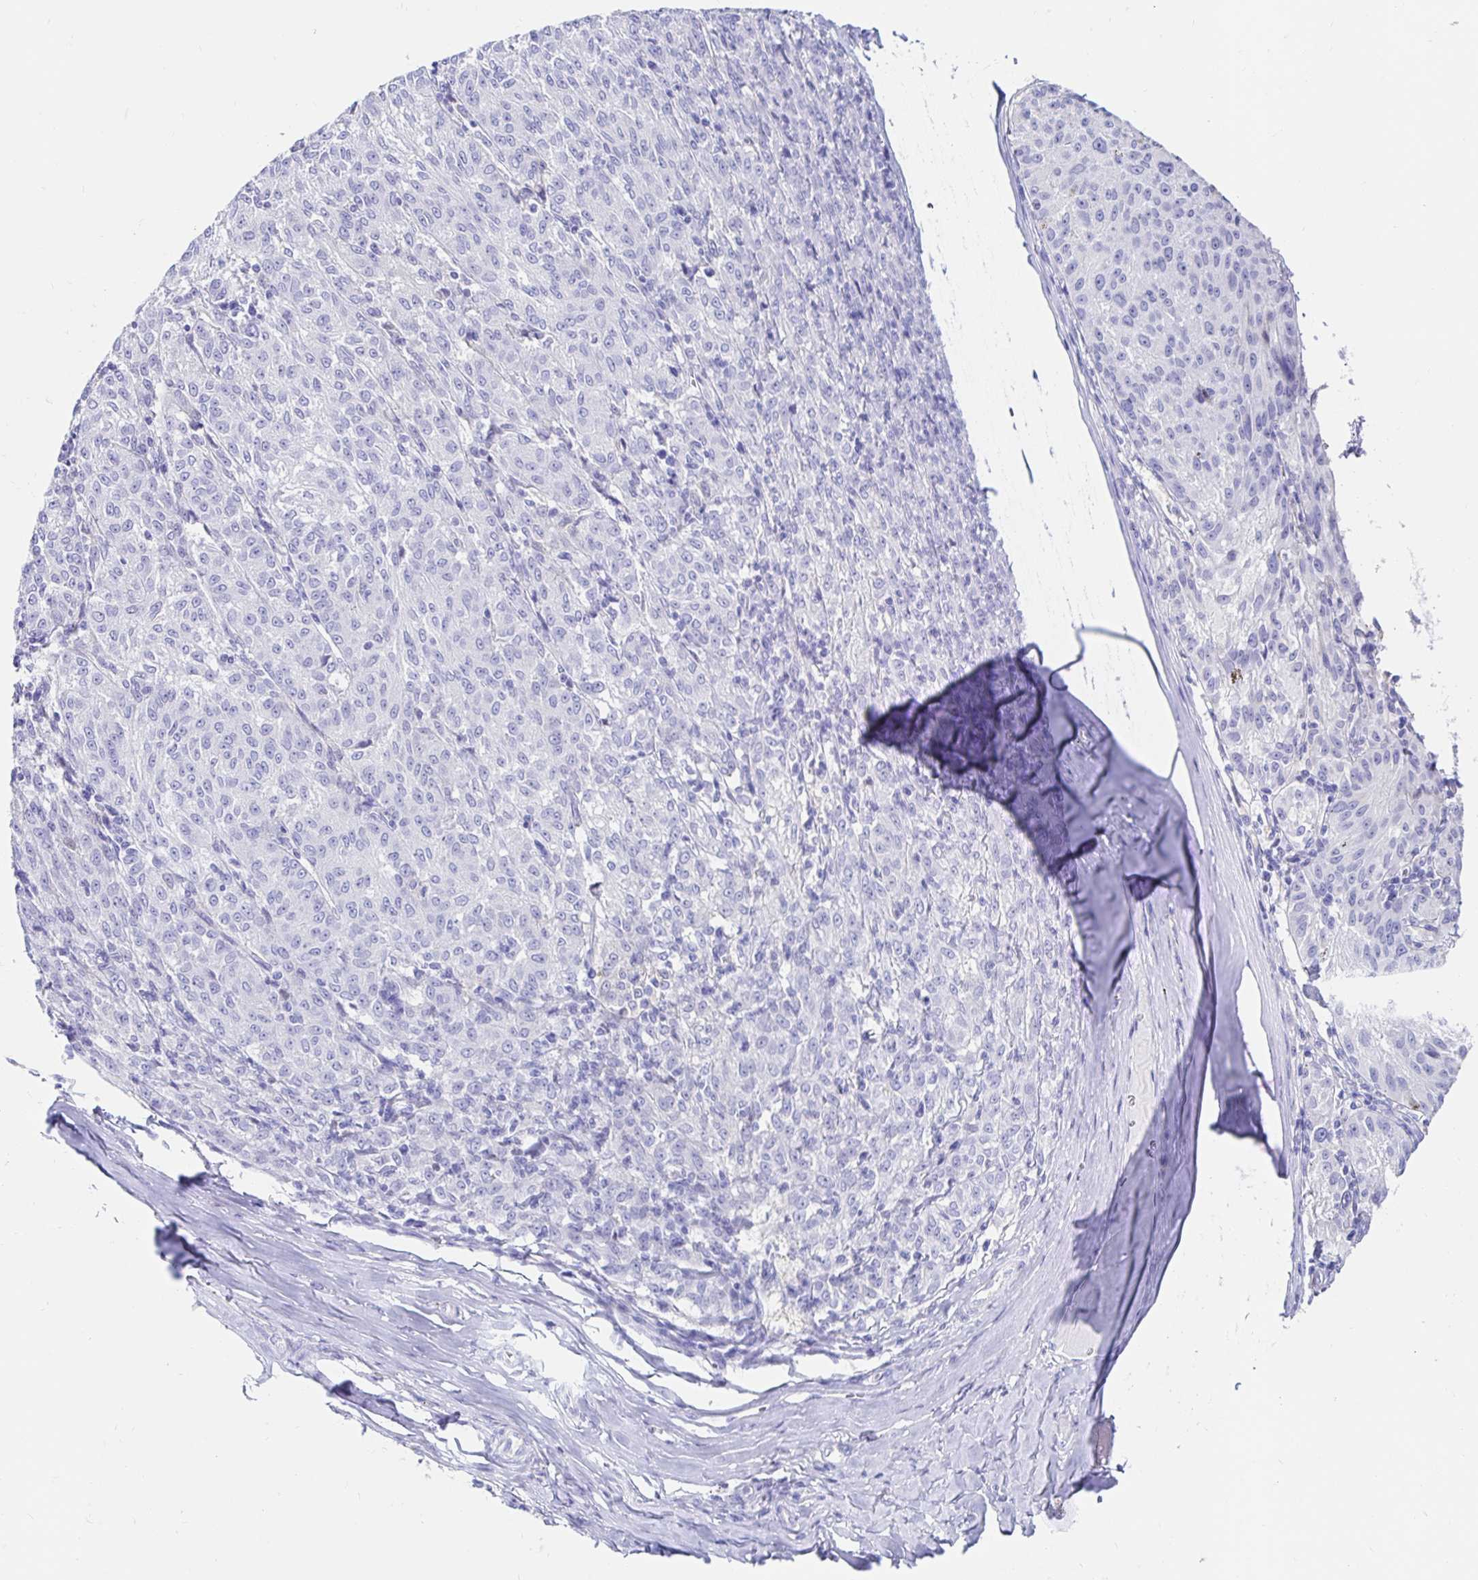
{"staining": {"intensity": "negative", "quantity": "none", "location": "none"}, "tissue": "melanoma", "cell_type": "Tumor cells", "image_type": "cancer", "snomed": [{"axis": "morphology", "description": "Malignant melanoma, NOS"}, {"axis": "topography", "description": "Skin"}], "caption": "Histopathology image shows no significant protein expression in tumor cells of melanoma.", "gene": "CA9", "patient": {"sex": "female", "age": 72}}